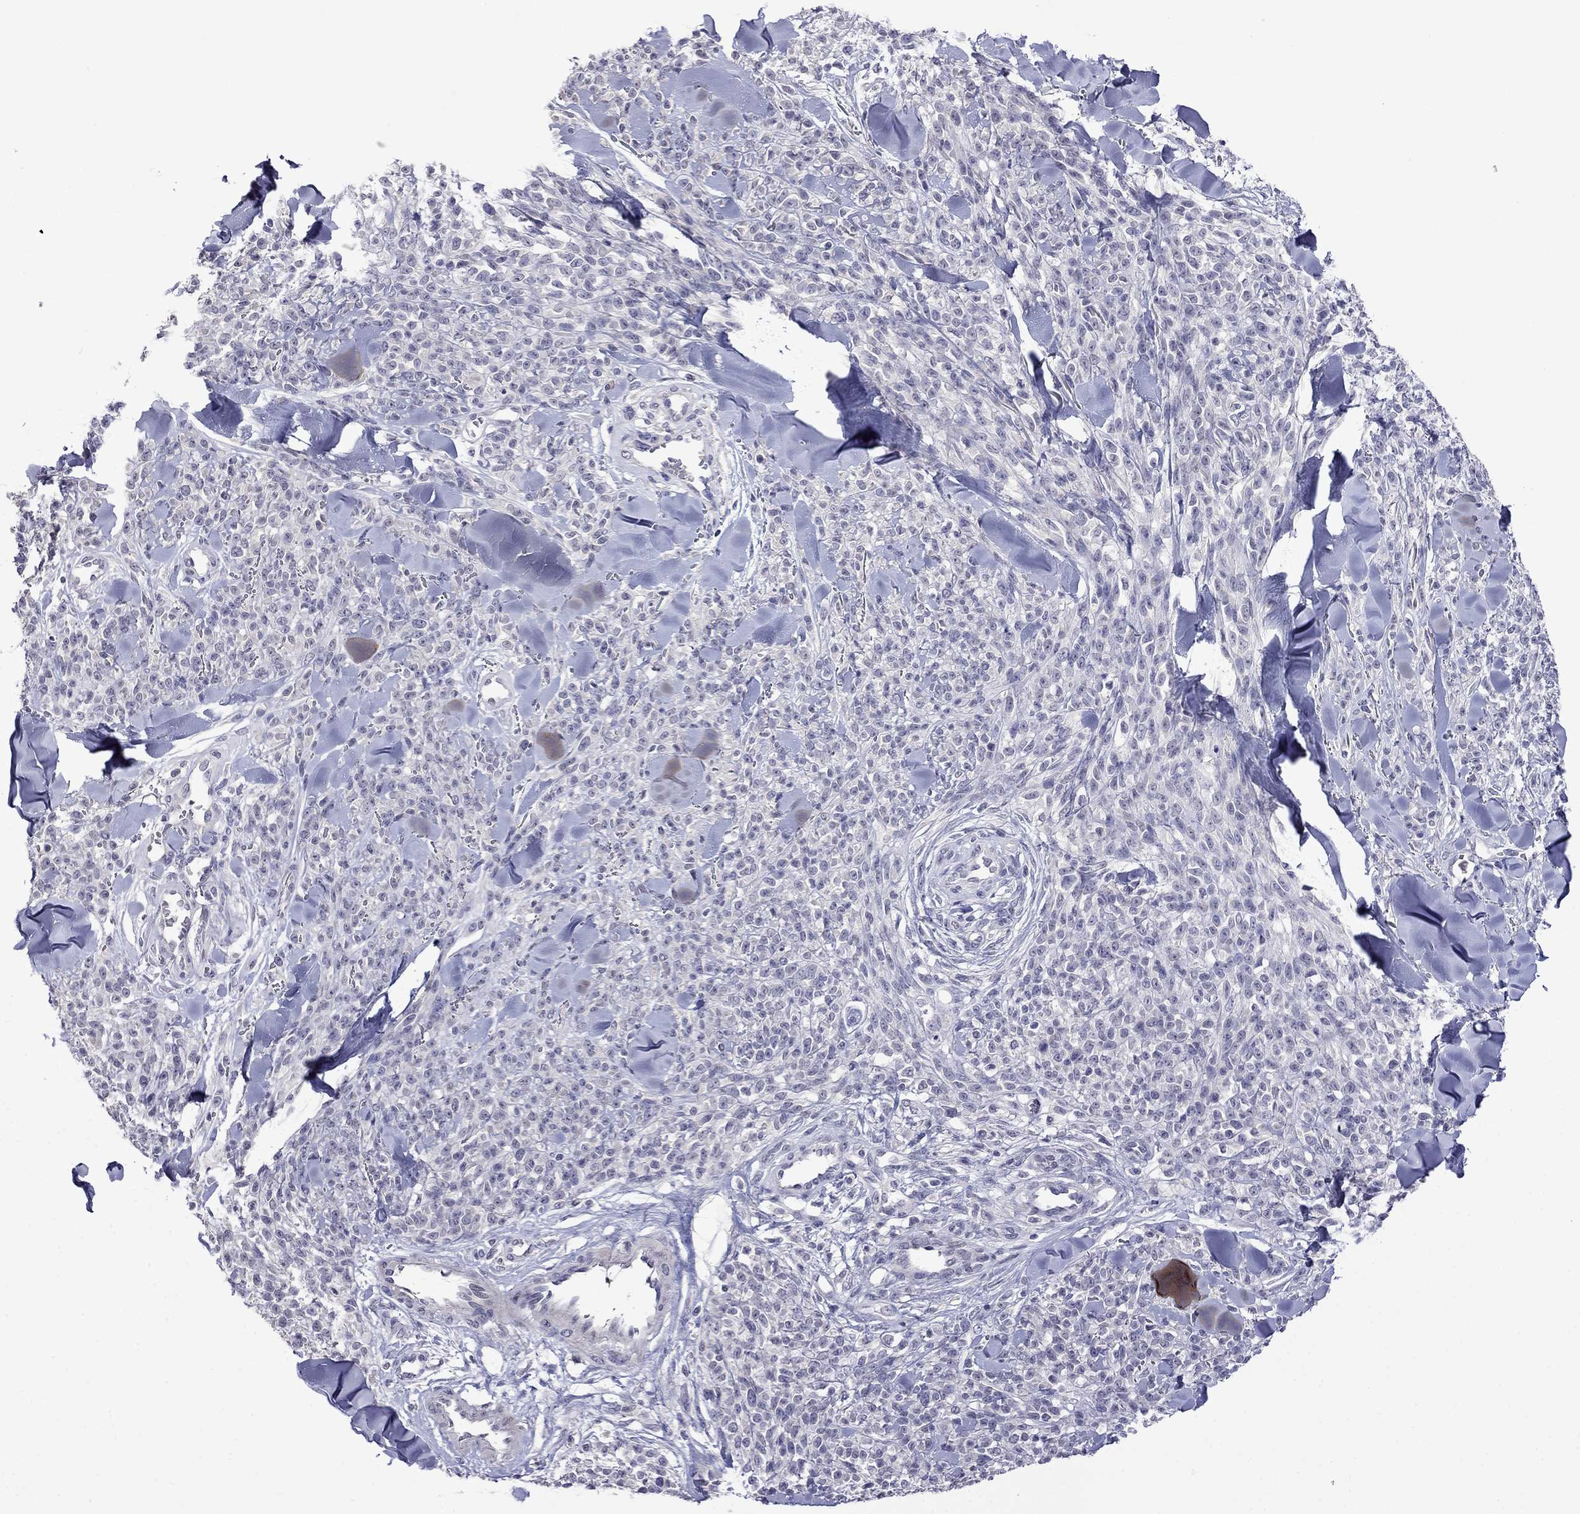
{"staining": {"intensity": "negative", "quantity": "none", "location": "none"}, "tissue": "melanoma", "cell_type": "Tumor cells", "image_type": "cancer", "snomed": [{"axis": "morphology", "description": "Malignant melanoma, NOS"}, {"axis": "topography", "description": "Skin"}, {"axis": "topography", "description": "Skin of trunk"}], "caption": "Tumor cells show no significant expression in melanoma.", "gene": "STAR", "patient": {"sex": "male", "age": 74}}